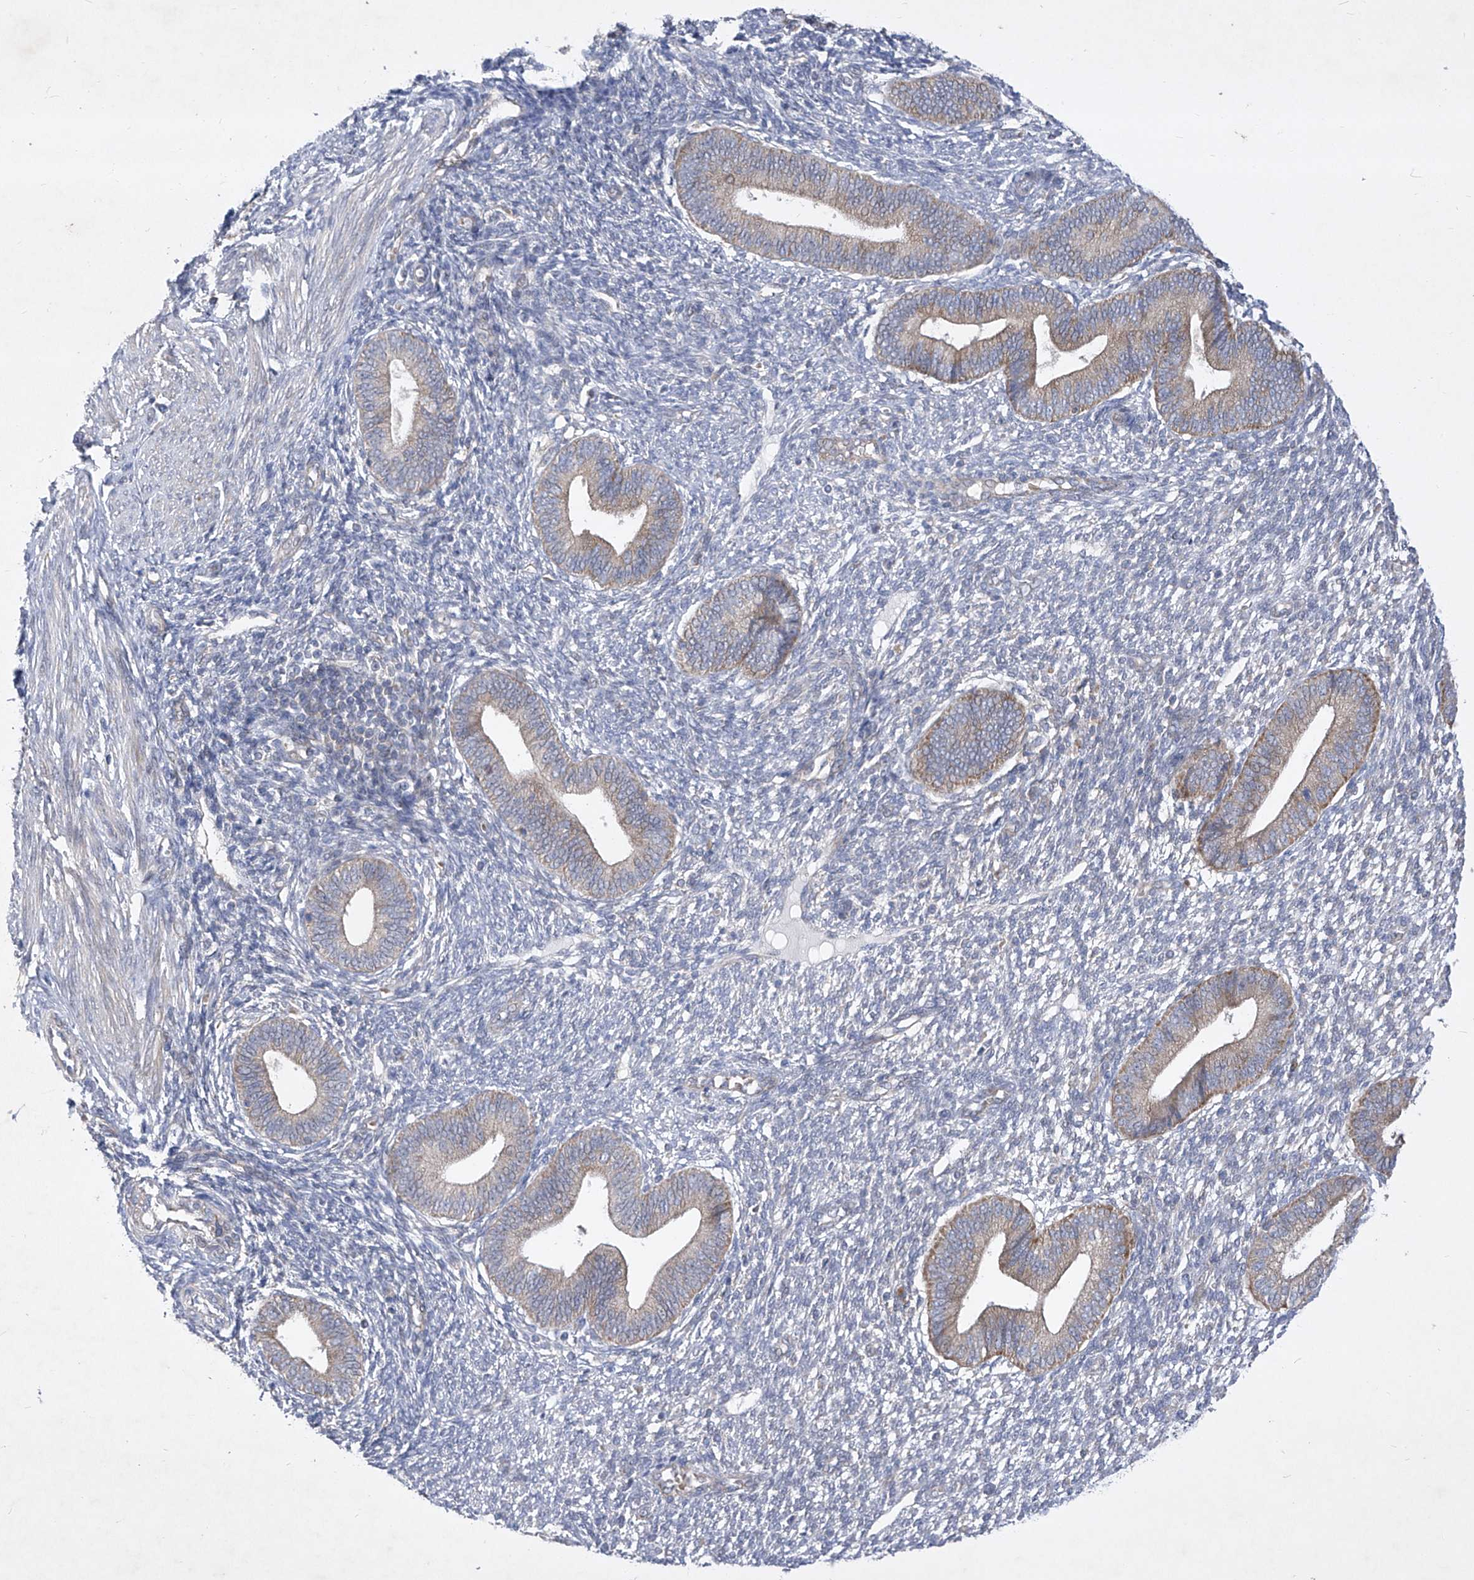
{"staining": {"intensity": "negative", "quantity": "none", "location": "none"}, "tissue": "endometrium", "cell_type": "Cells in endometrial stroma", "image_type": "normal", "snomed": [{"axis": "morphology", "description": "Normal tissue, NOS"}, {"axis": "topography", "description": "Endometrium"}], "caption": "High power microscopy micrograph of an immunohistochemistry image of benign endometrium, revealing no significant expression in cells in endometrial stroma. The staining is performed using DAB brown chromogen with nuclei counter-stained in using hematoxylin.", "gene": "COQ3", "patient": {"sex": "female", "age": 46}}